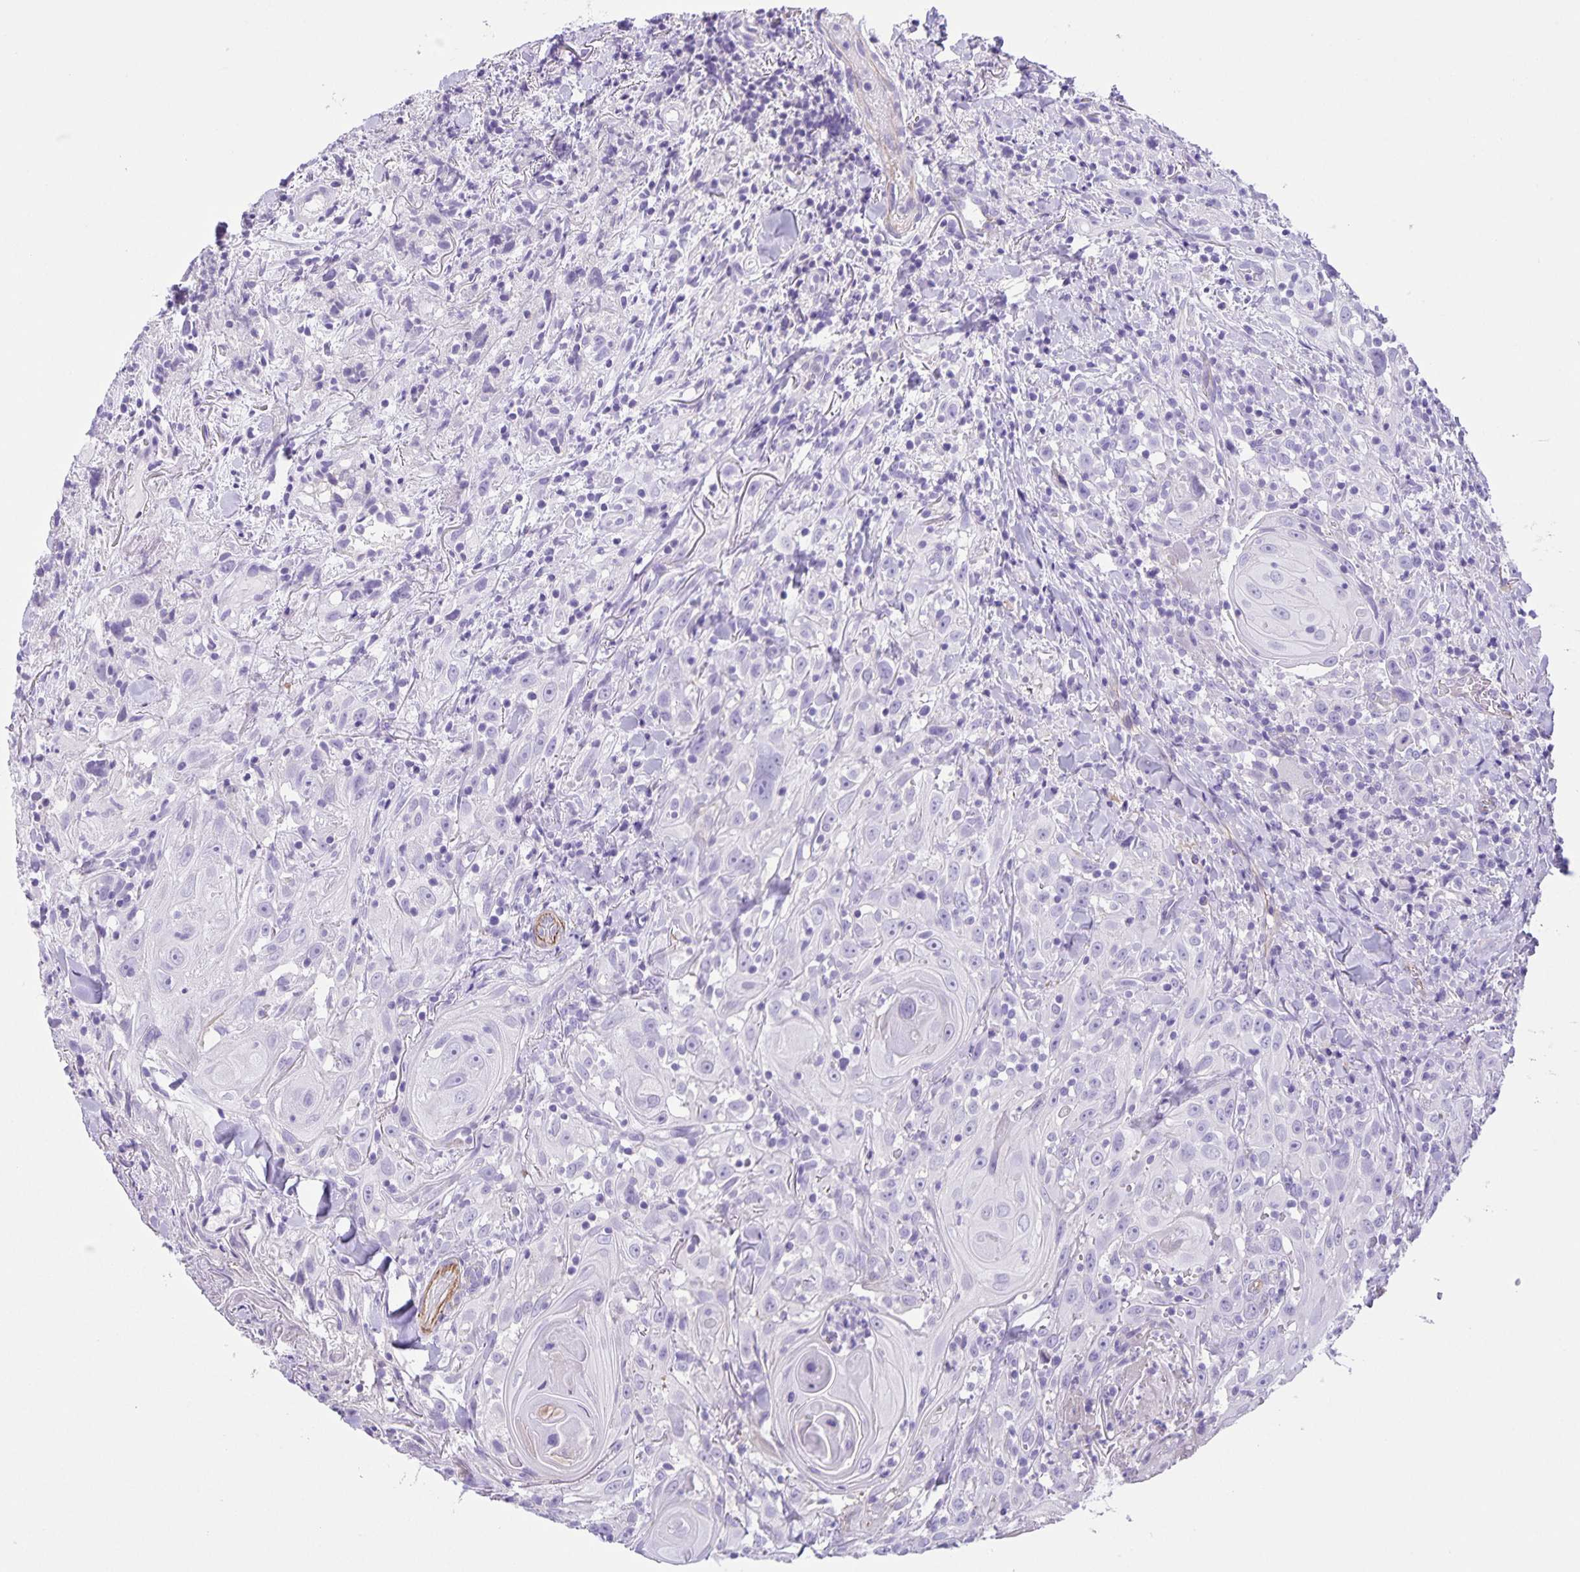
{"staining": {"intensity": "negative", "quantity": "none", "location": "none"}, "tissue": "head and neck cancer", "cell_type": "Tumor cells", "image_type": "cancer", "snomed": [{"axis": "morphology", "description": "Squamous cell carcinoma, NOS"}, {"axis": "topography", "description": "Head-Neck"}], "caption": "High magnification brightfield microscopy of squamous cell carcinoma (head and neck) stained with DAB (brown) and counterstained with hematoxylin (blue): tumor cells show no significant staining.", "gene": "UBQLN3", "patient": {"sex": "female", "age": 95}}